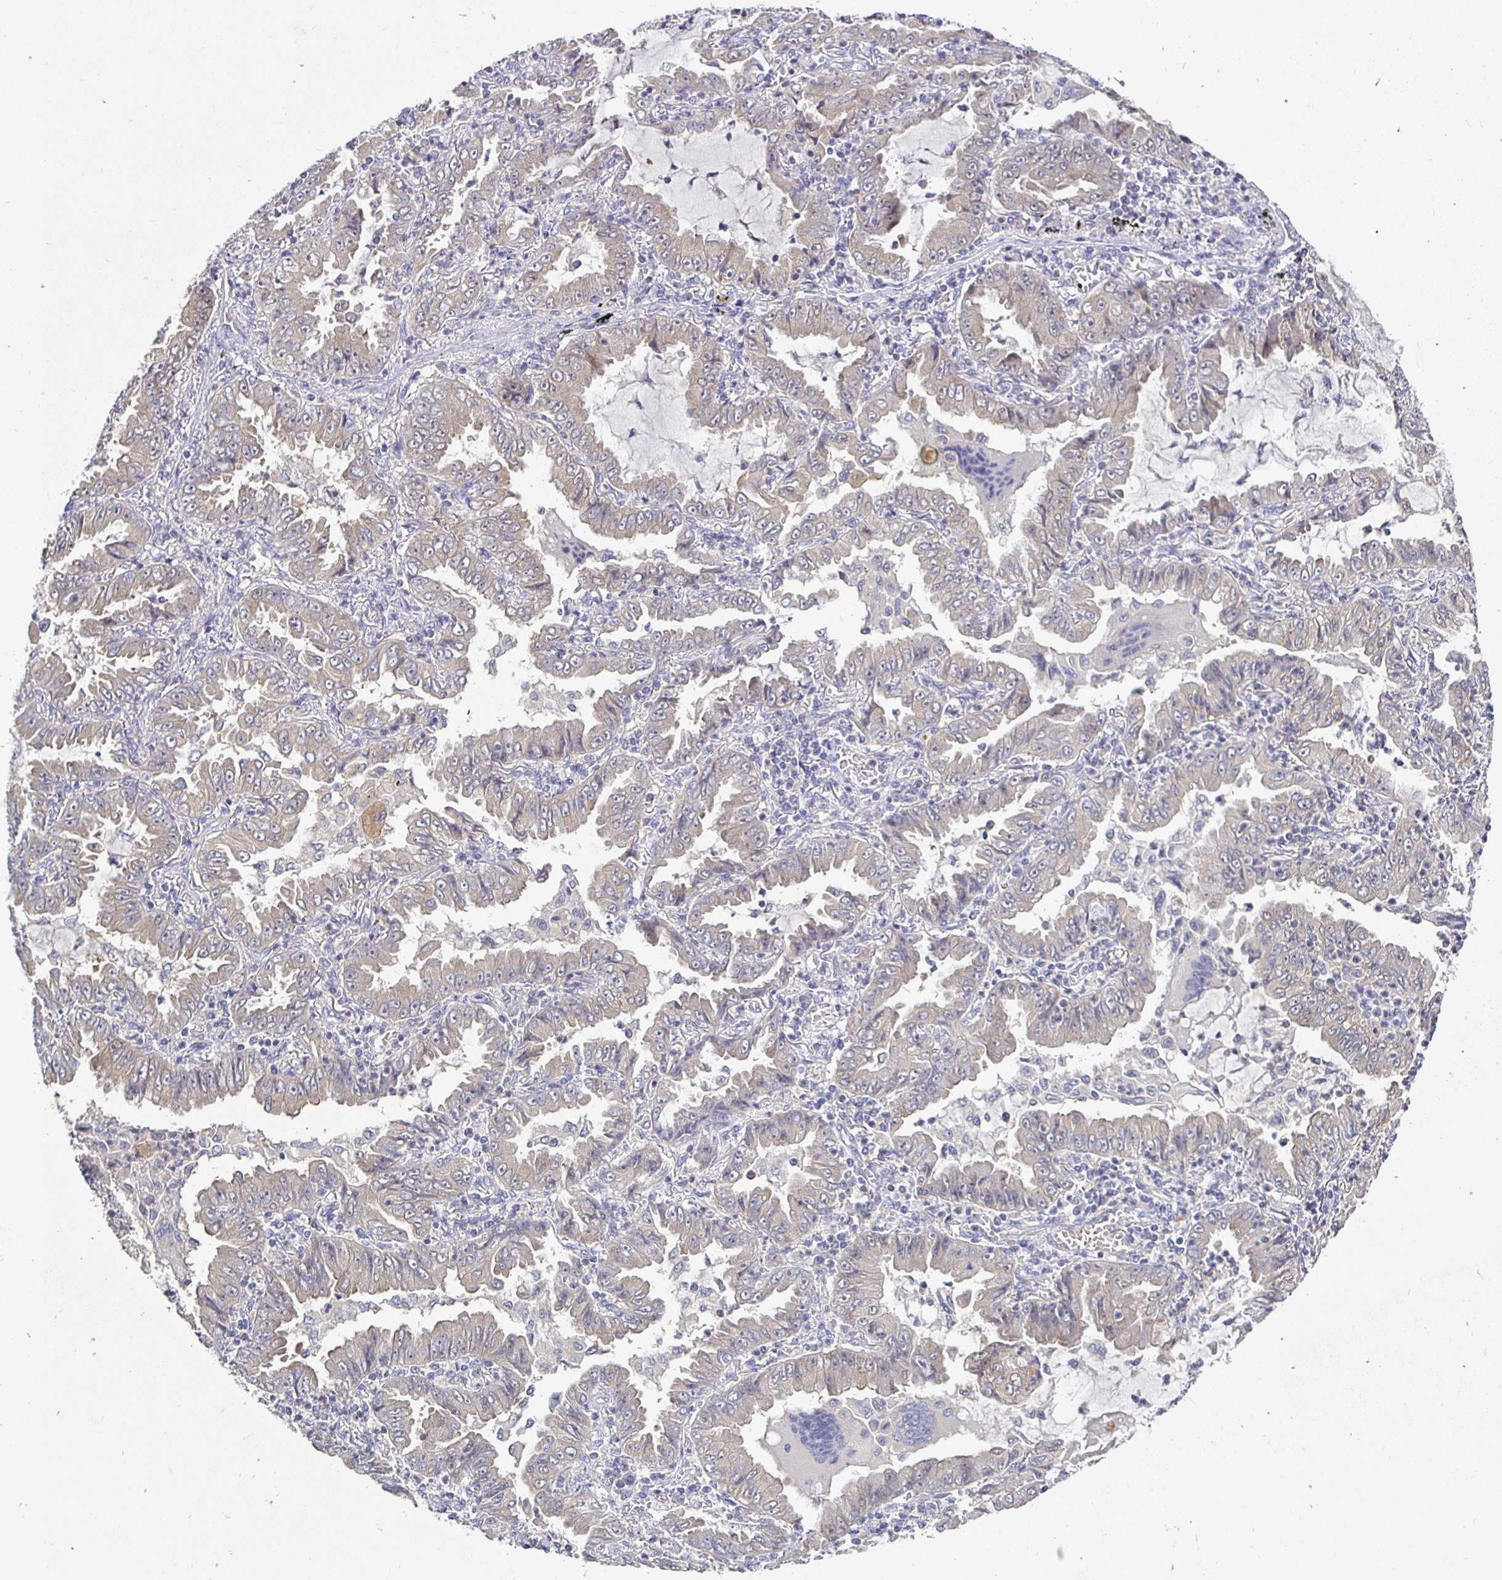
{"staining": {"intensity": "weak", "quantity": "<25%", "location": "cytoplasmic/membranous"}, "tissue": "lung cancer", "cell_type": "Tumor cells", "image_type": "cancer", "snomed": [{"axis": "morphology", "description": "Adenocarcinoma, NOS"}, {"axis": "topography", "description": "Lung"}], "caption": "Immunohistochemical staining of lung cancer (adenocarcinoma) displays no significant staining in tumor cells. The staining is performed using DAB (3,3'-diaminobenzidine) brown chromogen with nuclei counter-stained in using hematoxylin.", "gene": "KIF21A", "patient": {"sex": "female", "age": 52}}